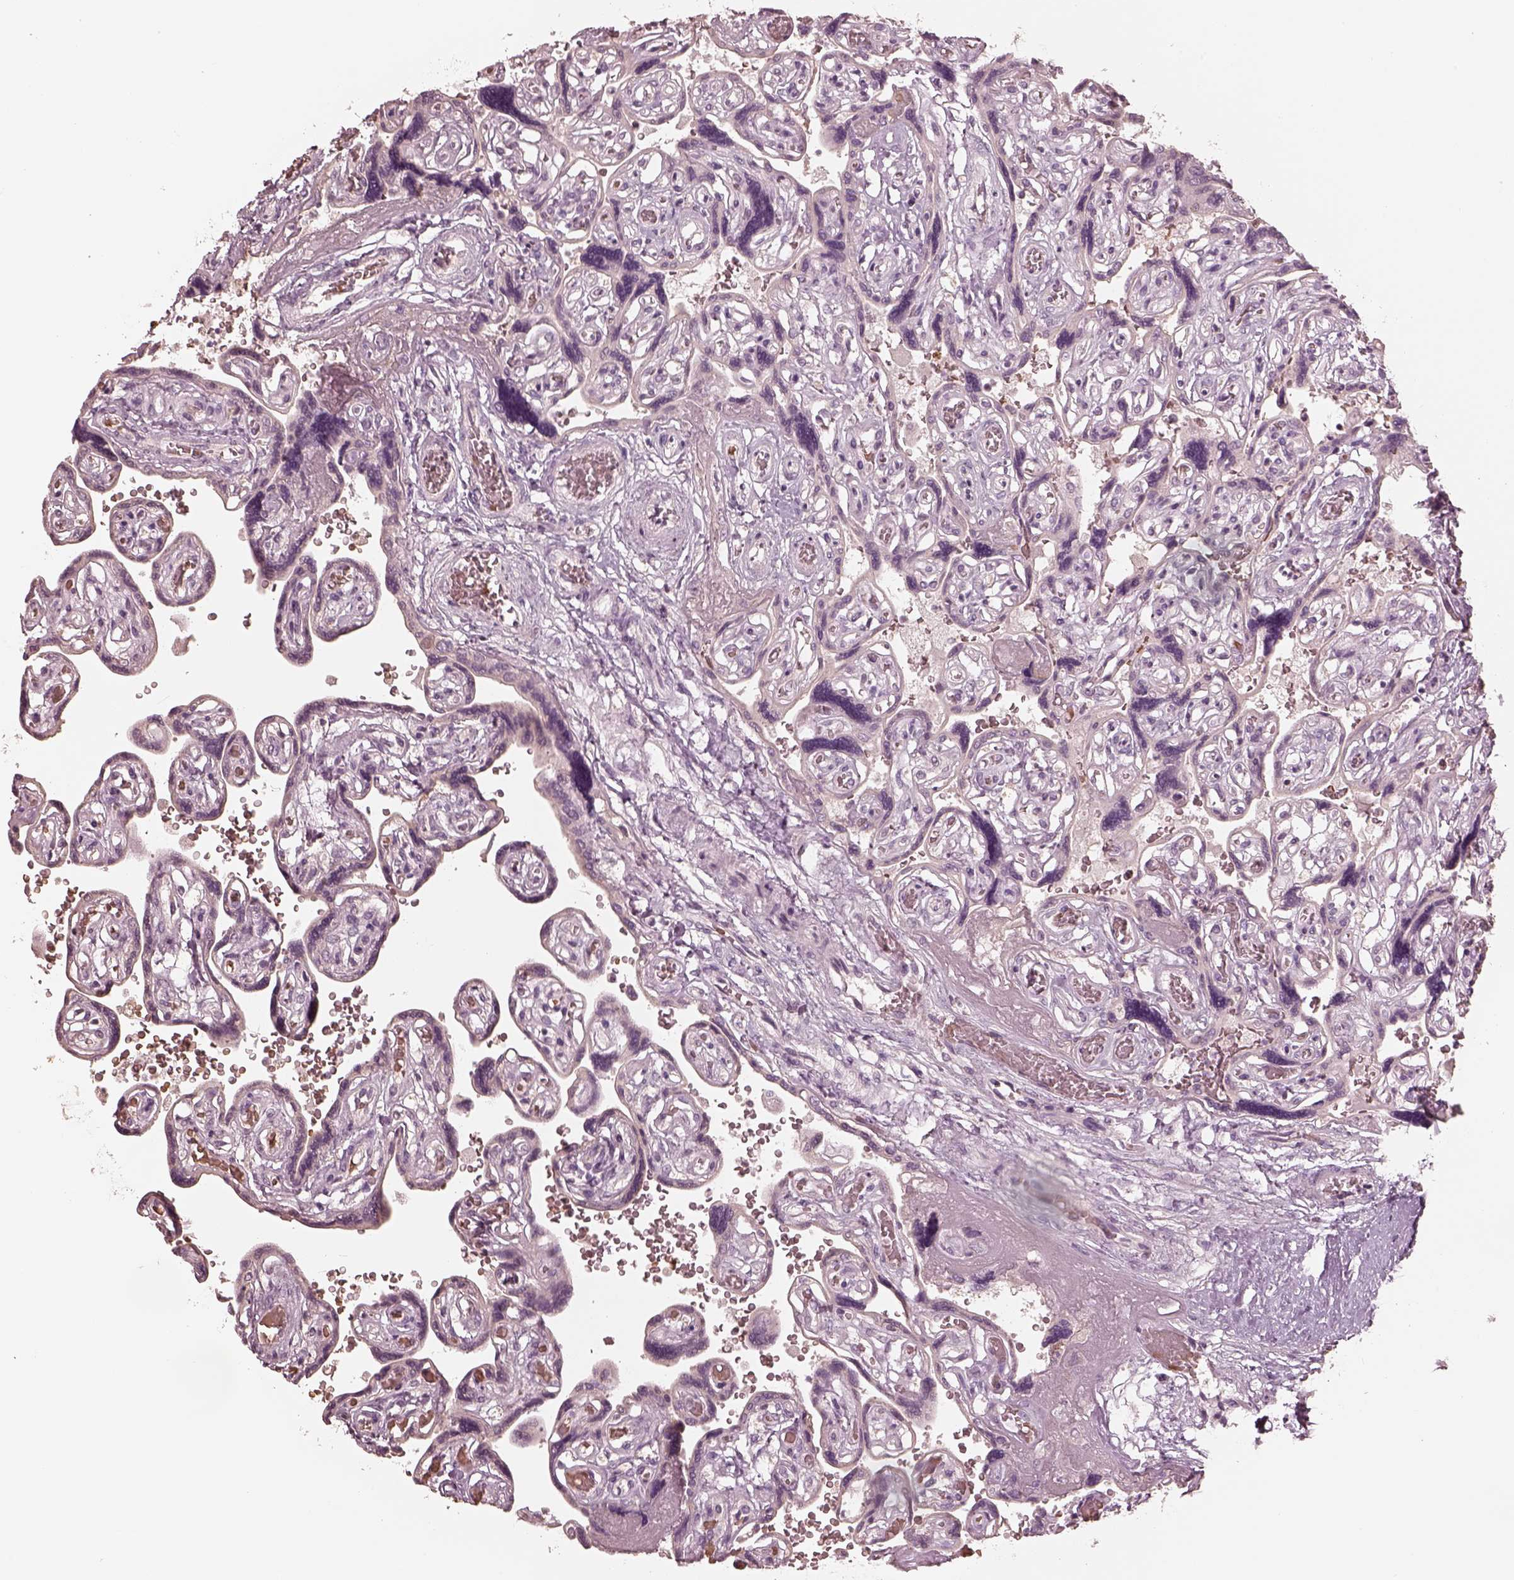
{"staining": {"intensity": "negative", "quantity": "none", "location": "none"}, "tissue": "placenta", "cell_type": "Decidual cells", "image_type": "normal", "snomed": [{"axis": "morphology", "description": "Normal tissue, NOS"}, {"axis": "topography", "description": "Placenta"}], "caption": "This is an immunohistochemistry (IHC) histopathology image of unremarkable human placenta. There is no expression in decidual cells.", "gene": "ANKLE1", "patient": {"sex": "female", "age": 32}}